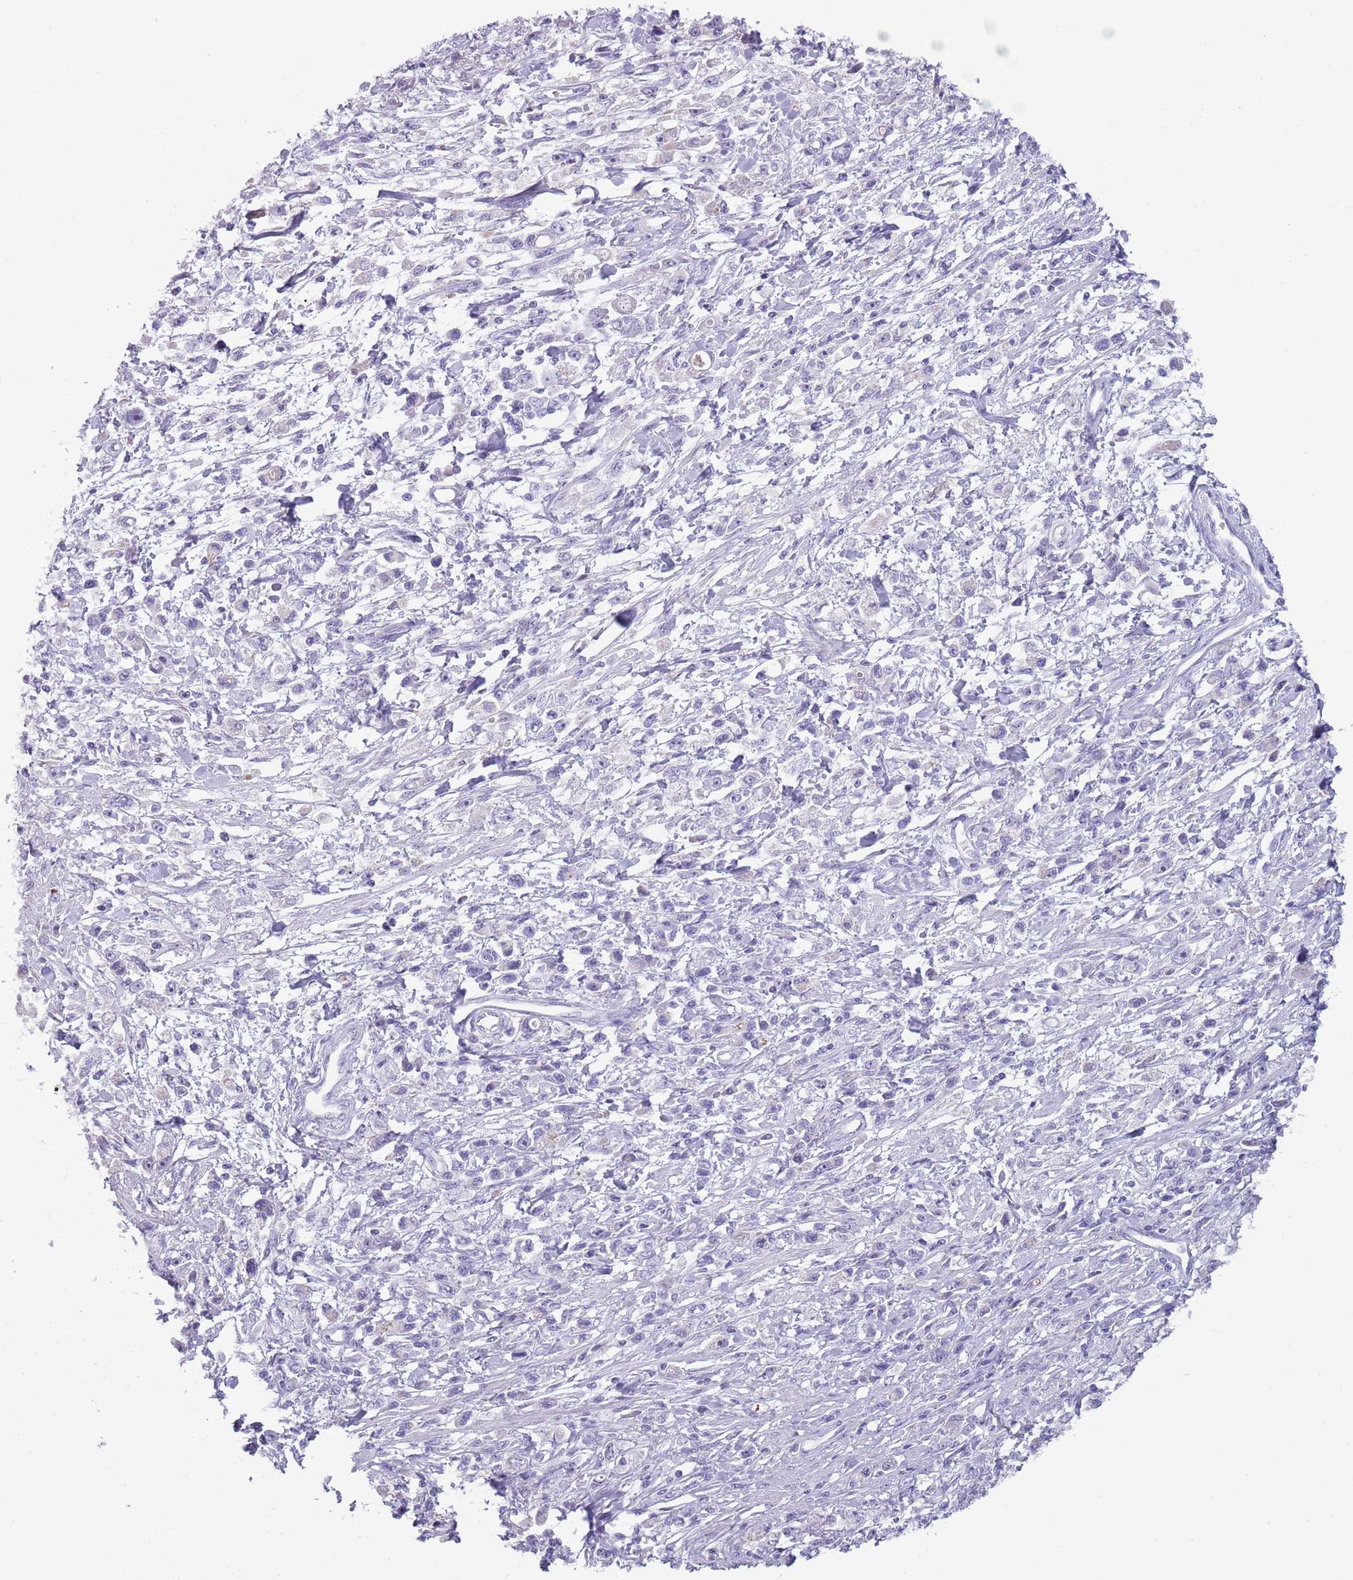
{"staining": {"intensity": "negative", "quantity": "none", "location": "none"}, "tissue": "stomach cancer", "cell_type": "Tumor cells", "image_type": "cancer", "snomed": [{"axis": "morphology", "description": "Adenocarcinoma, NOS"}, {"axis": "topography", "description": "Stomach"}], "caption": "Immunohistochemical staining of human stomach cancer reveals no significant expression in tumor cells.", "gene": "NBPF6", "patient": {"sex": "female", "age": 59}}